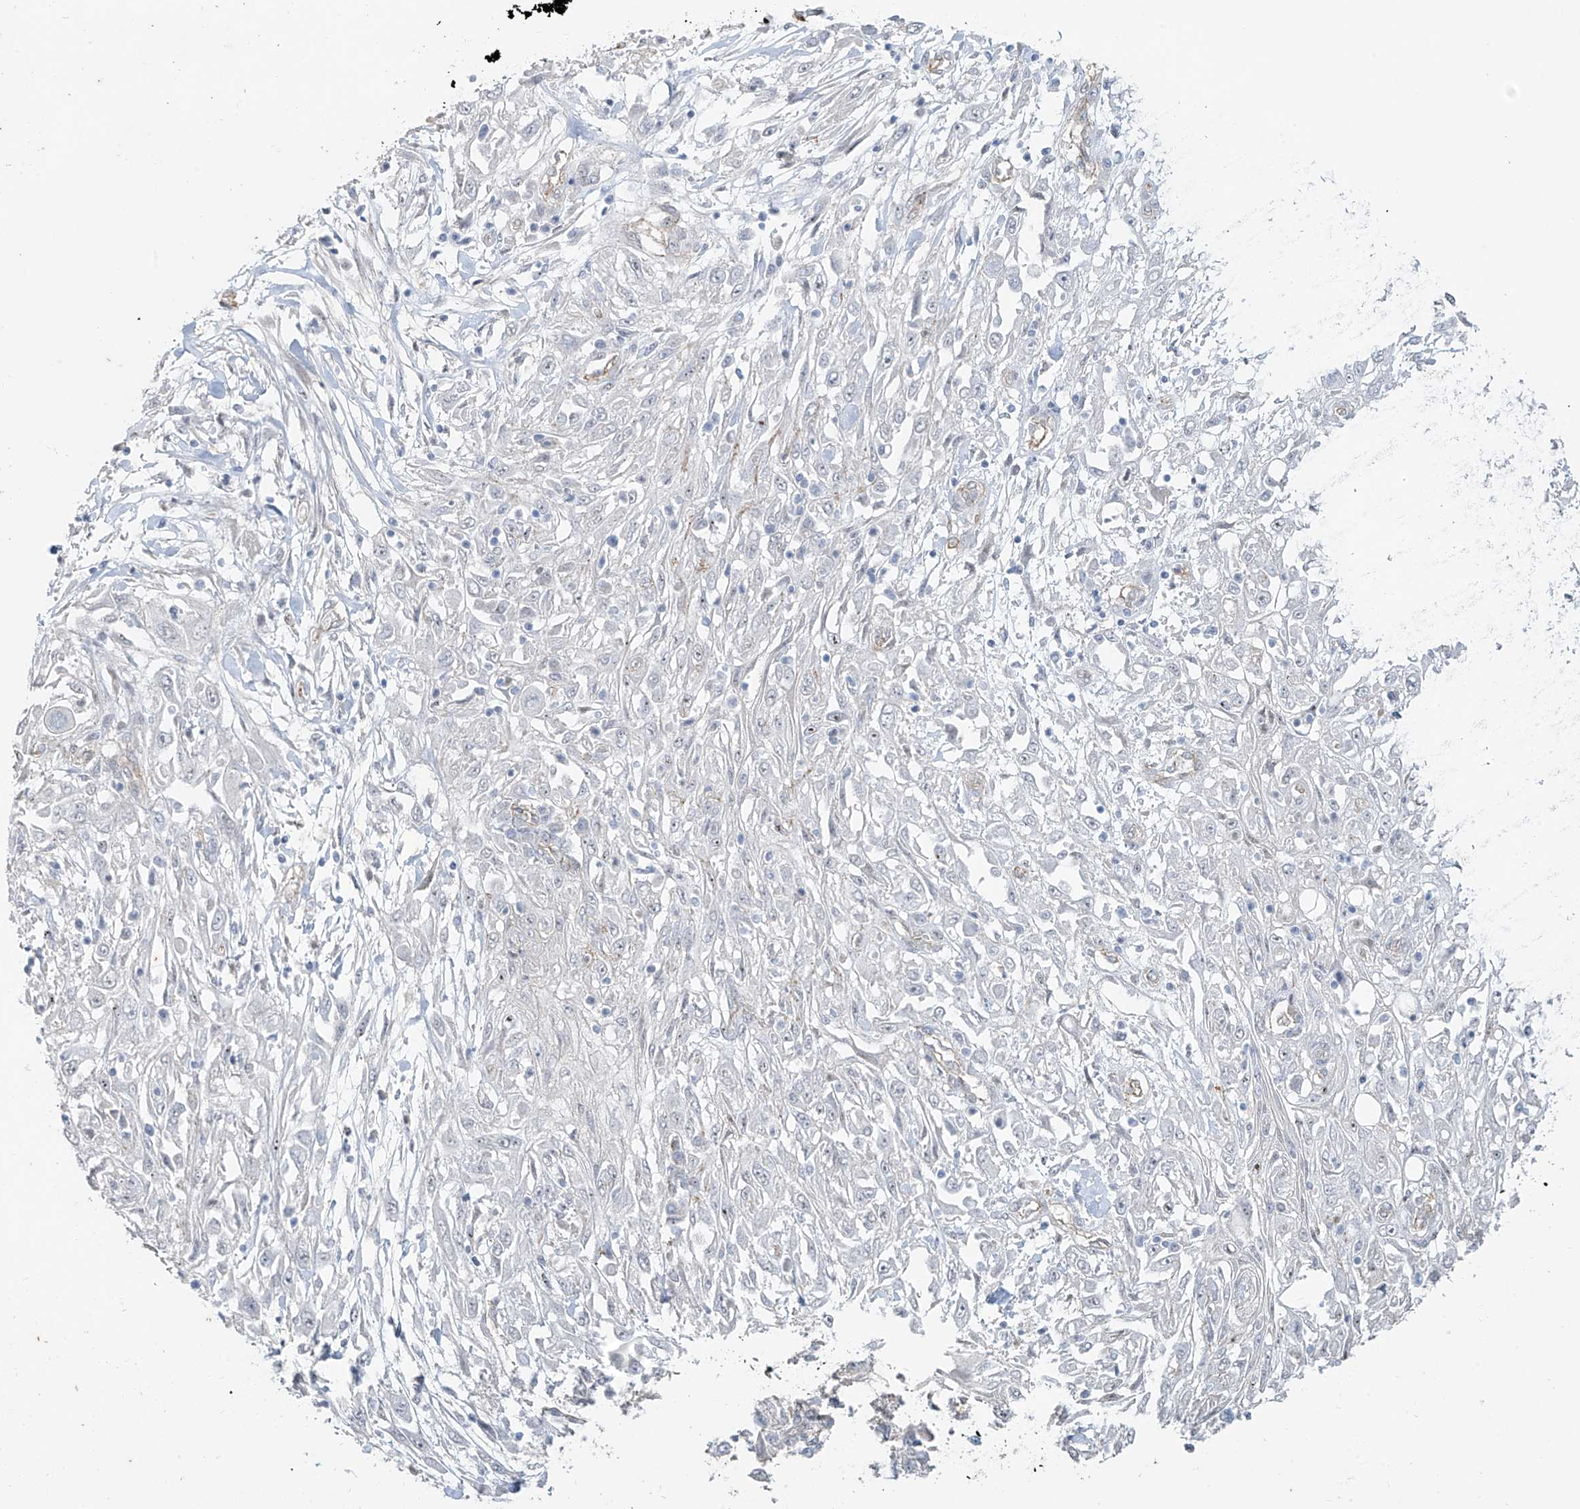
{"staining": {"intensity": "negative", "quantity": "none", "location": "none"}, "tissue": "skin cancer", "cell_type": "Tumor cells", "image_type": "cancer", "snomed": [{"axis": "morphology", "description": "Squamous cell carcinoma, NOS"}, {"axis": "morphology", "description": "Squamous cell carcinoma, metastatic, NOS"}, {"axis": "topography", "description": "Skin"}, {"axis": "topography", "description": "Lymph node"}], "caption": "The histopathology image displays no significant expression in tumor cells of skin cancer.", "gene": "TUBE1", "patient": {"sex": "male", "age": 75}}